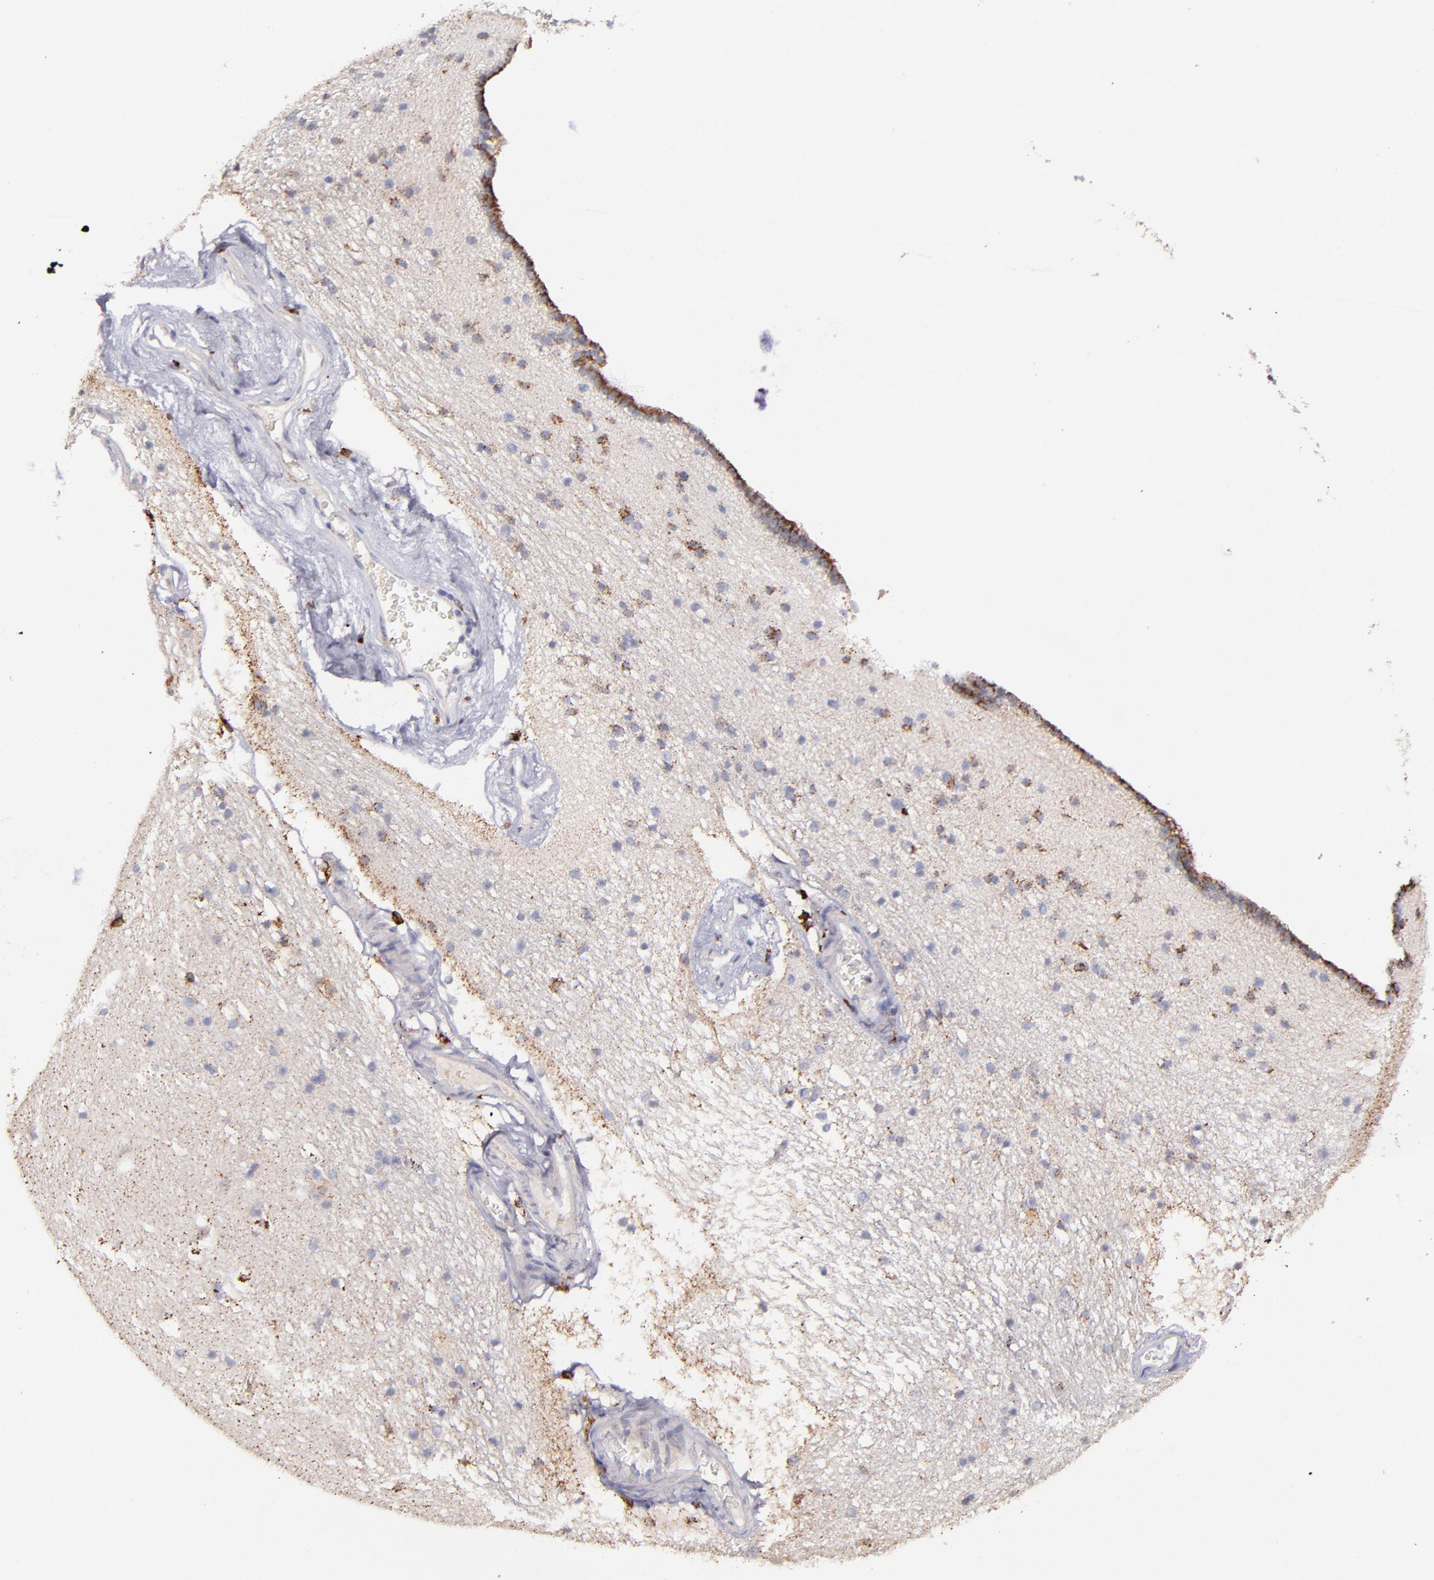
{"staining": {"intensity": "negative", "quantity": "none", "location": "none"}, "tissue": "caudate", "cell_type": "Glial cells", "image_type": "normal", "snomed": [{"axis": "morphology", "description": "Normal tissue, NOS"}, {"axis": "topography", "description": "Lateral ventricle wall"}], "caption": "The immunohistochemistry photomicrograph has no significant staining in glial cells of caudate. (Immunohistochemistry, brightfield microscopy, high magnification).", "gene": "GLDC", "patient": {"sex": "male", "age": 45}}